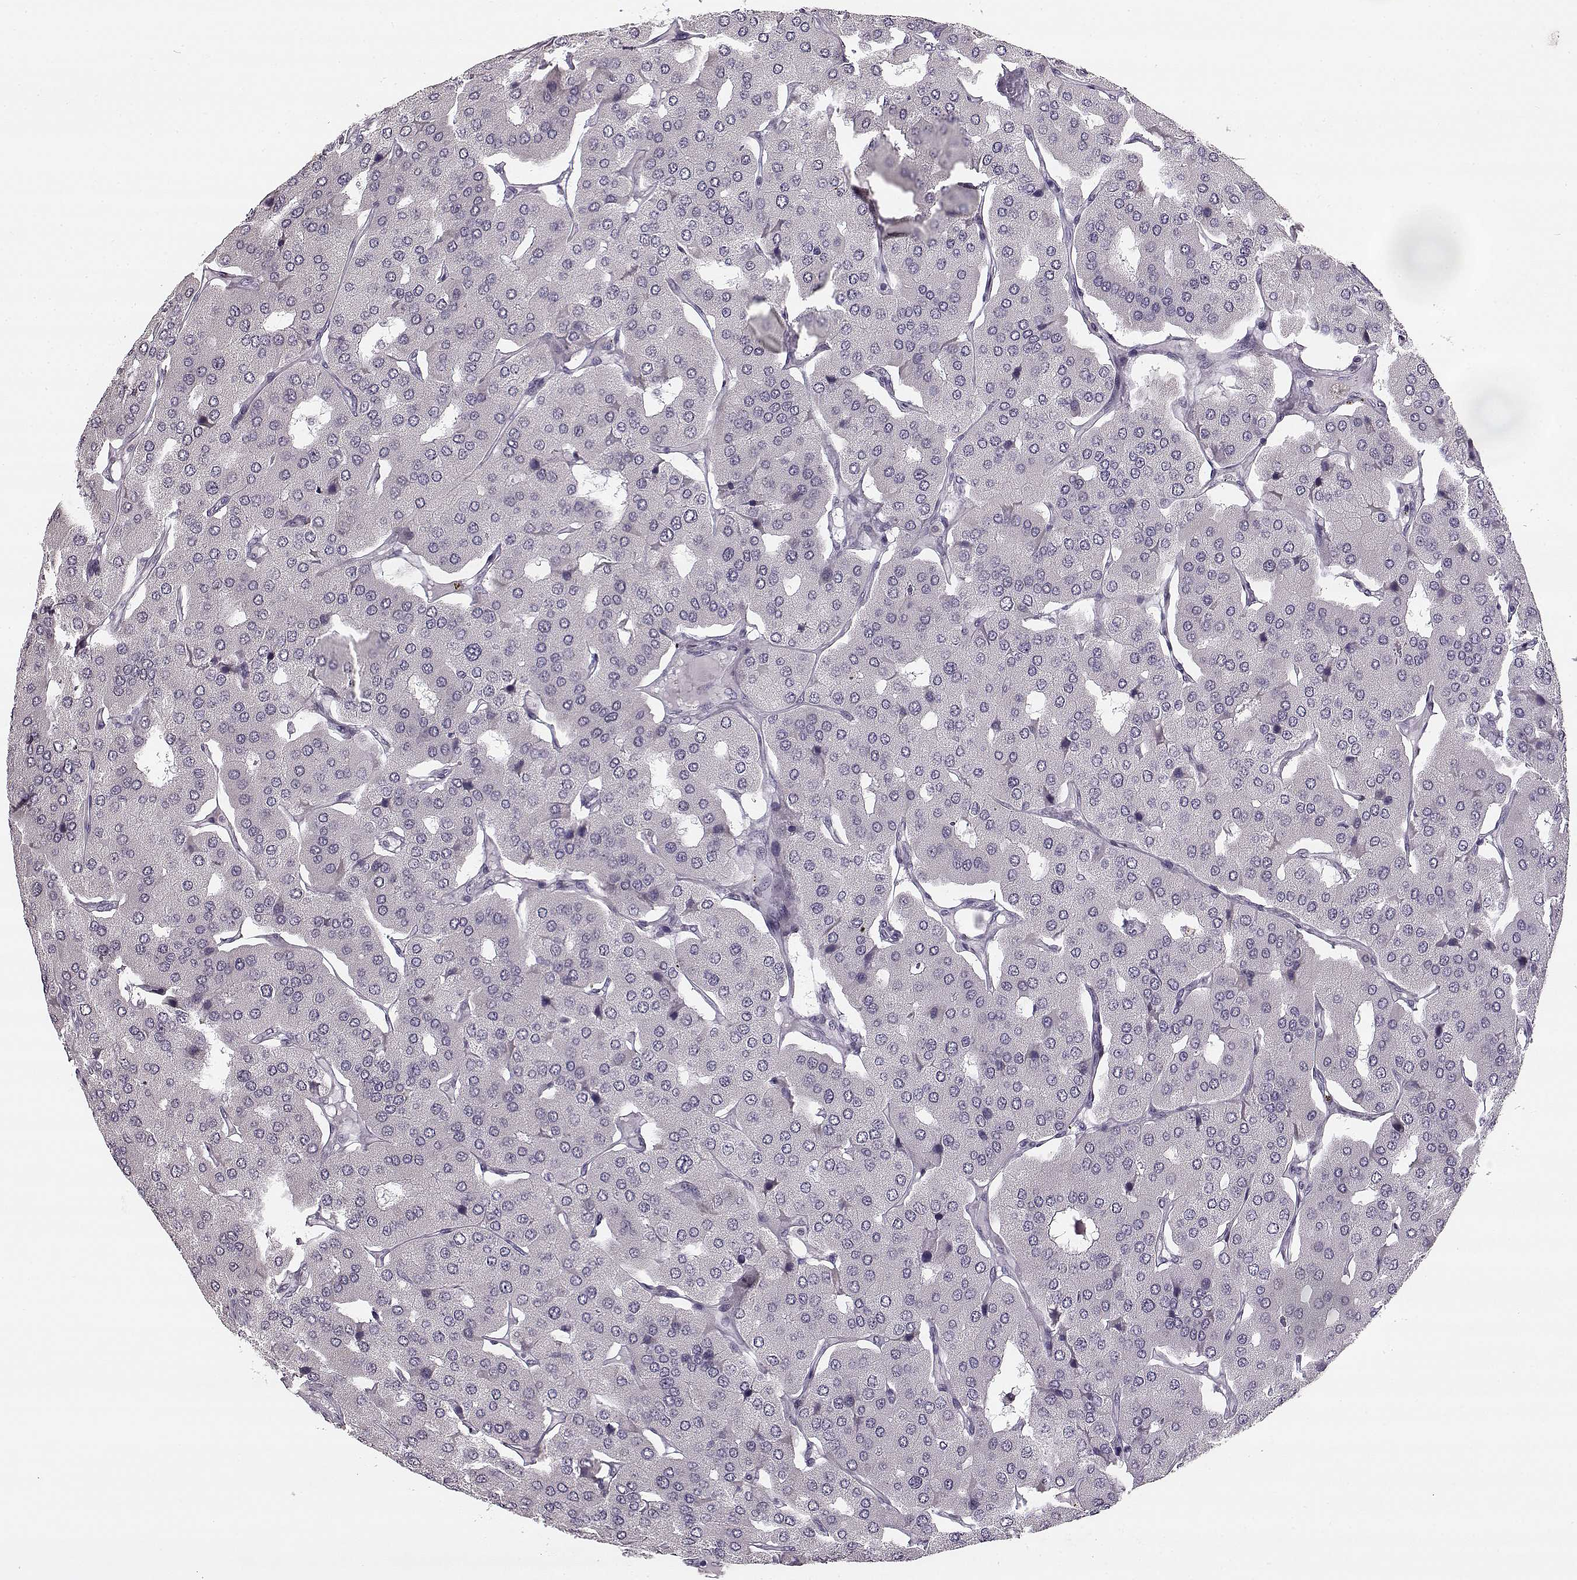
{"staining": {"intensity": "negative", "quantity": "none", "location": "none"}, "tissue": "parathyroid gland", "cell_type": "Glandular cells", "image_type": "normal", "snomed": [{"axis": "morphology", "description": "Normal tissue, NOS"}, {"axis": "morphology", "description": "Adenoma, NOS"}, {"axis": "topography", "description": "Parathyroid gland"}], "caption": "IHC histopathology image of unremarkable parathyroid gland: parathyroid gland stained with DAB (3,3'-diaminobenzidine) shows no significant protein positivity in glandular cells. Nuclei are stained in blue.", "gene": "MAP6D1", "patient": {"sex": "female", "age": 86}}